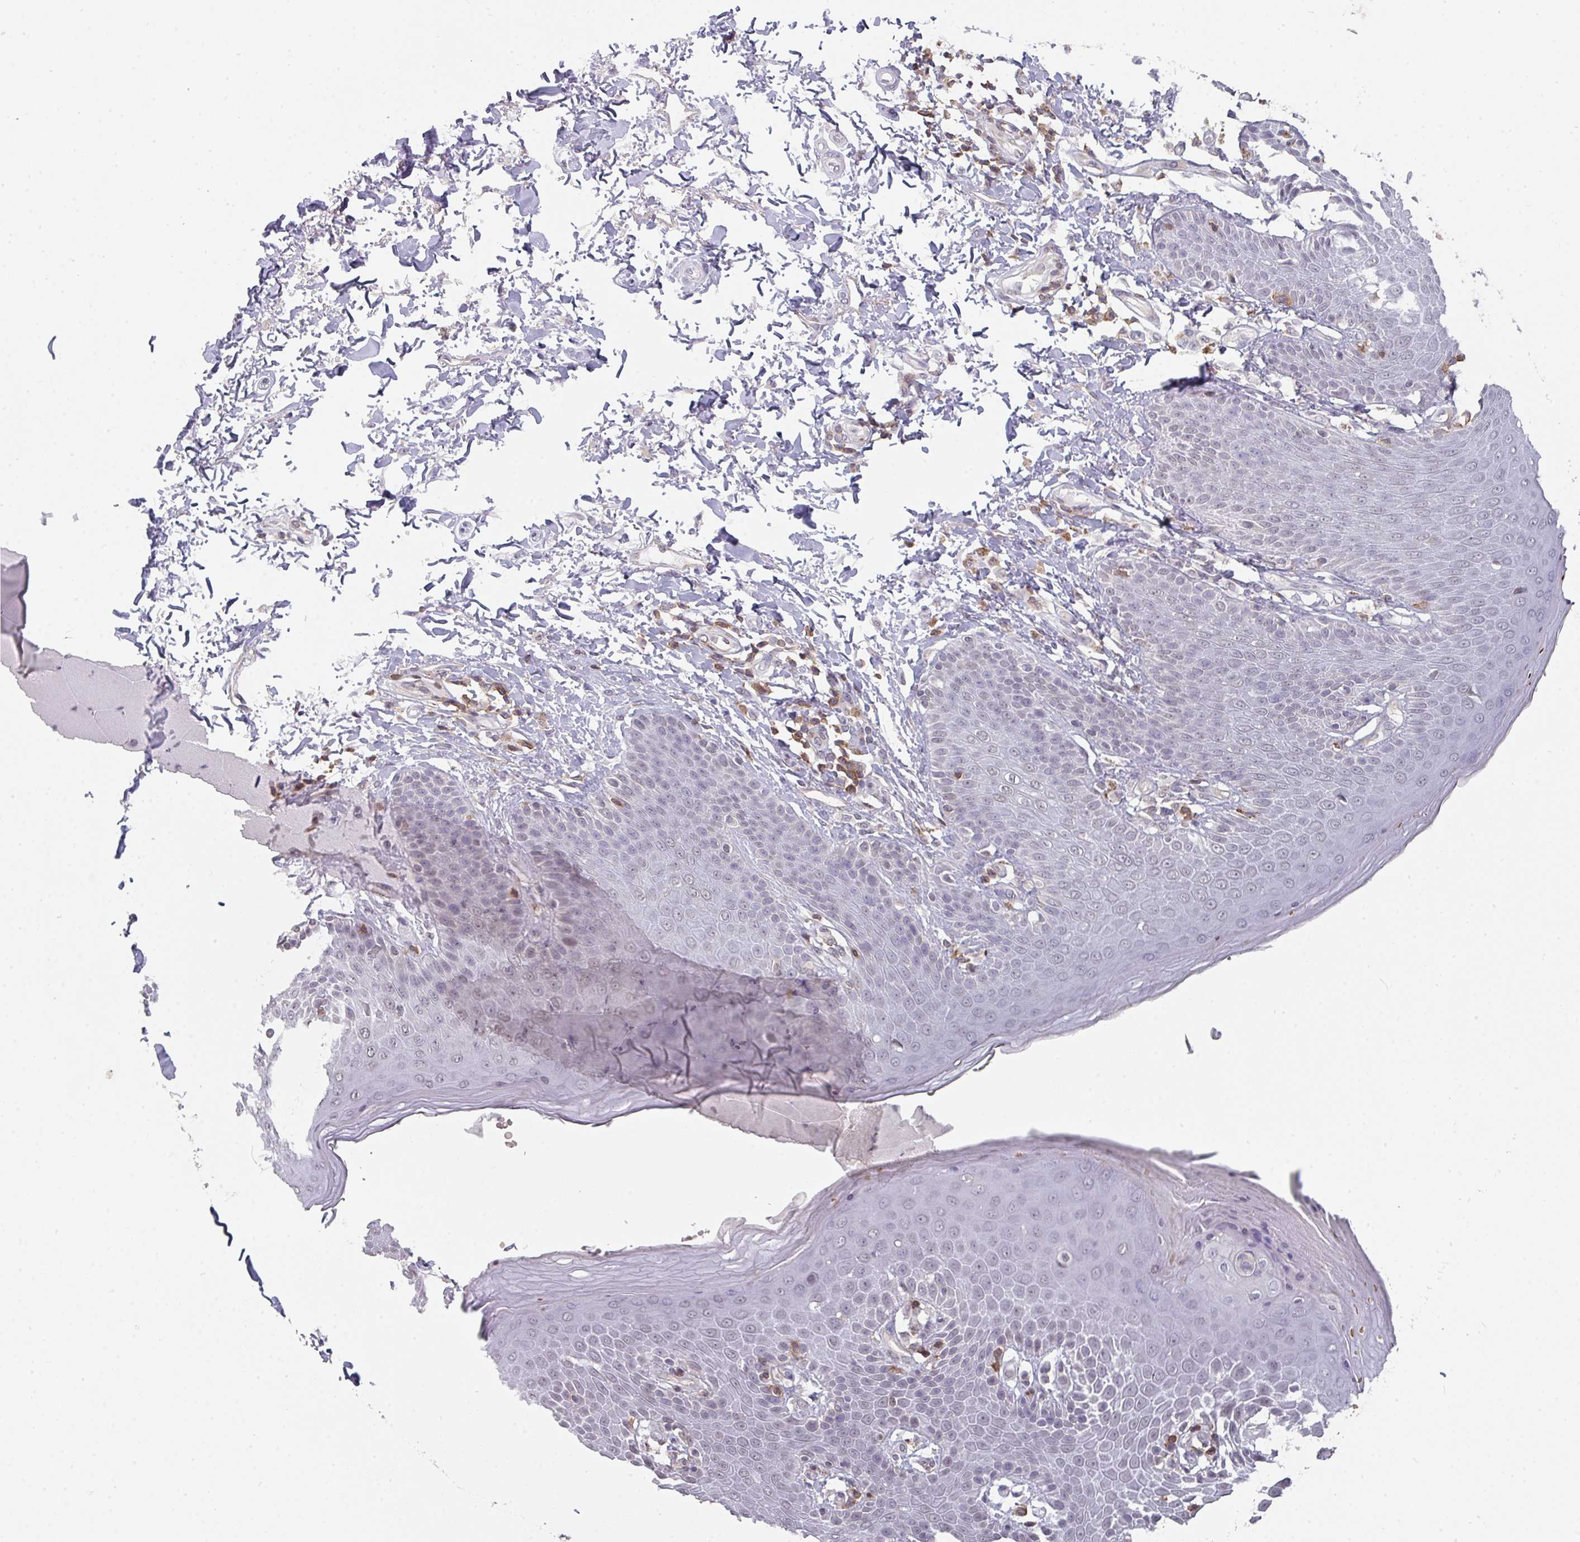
{"staining": {"intensity": "weak", "quantity": "<25%", "location": "nuclear"}, "tissue": "skin", "cell_type": "Epidermal cells", "image_type": "normal", "snomed": [{"axis": "morphology", "description": "Normal tissue, NOS"}, {"axis": "topography", "description": "Peripheral nerve tissue"}], "caption": "Epidermal cells show no significant protein positivity in benign skin.", "gene": "RASAL3", "patient": {"sex": "male", "age": 51}}